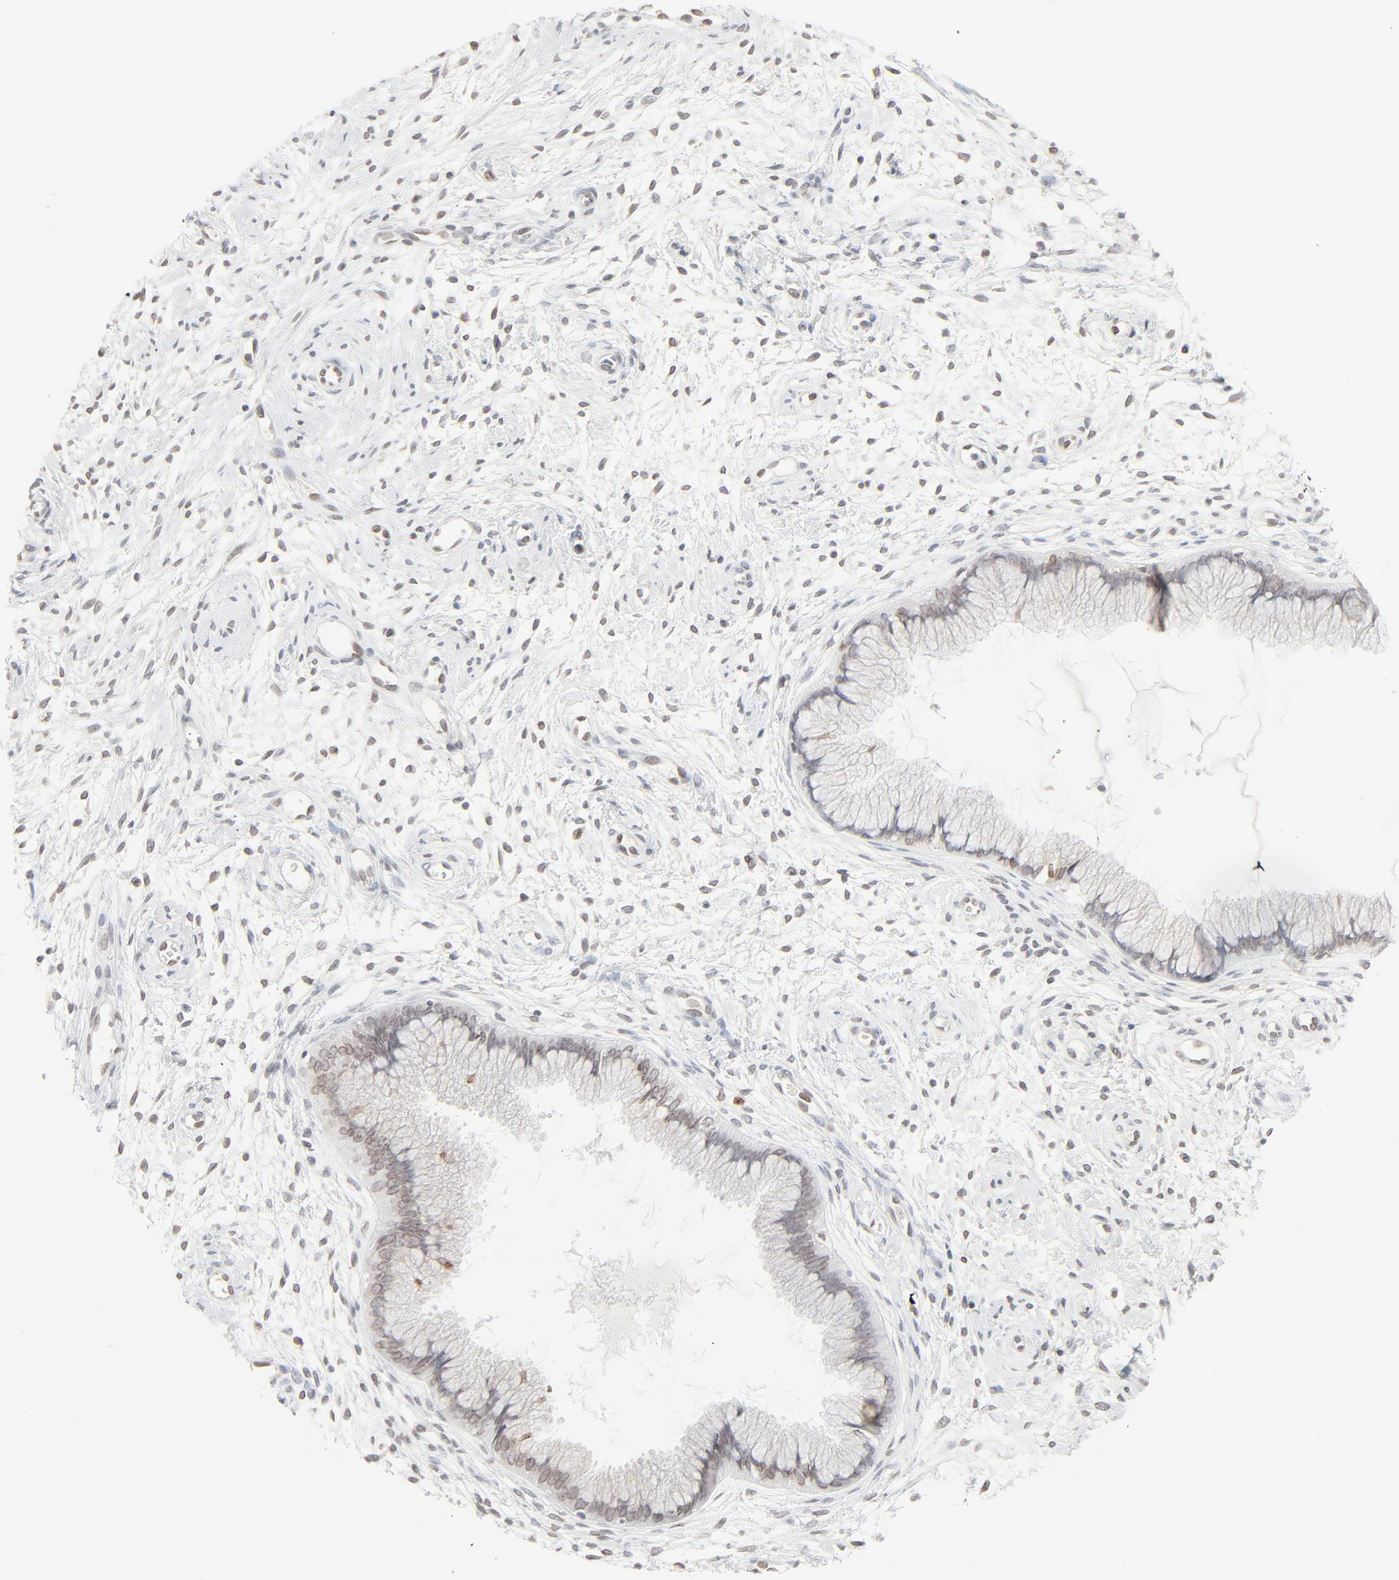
{"staining": {"intensity": "moderate", "quantity": "<25%", "location": "cytoplasmic/membranous,nuclear"}, "tissue": "cervix", "cell_type": "Glandular cells", "image_type": "normal", "snomed": [{"axis": "morphology", "description": "Normal tissue, NOS"}, {"axis": "topography", "description": "Cervix"}], "caption": "Immunohistochemical staining of unremarkable cervix displays <25% levels of moderate cytoplasmic/membranous,nuclear protein staining in approximately <25% of glandular cells. The staining is performed using DAB brown chromogen to label protein expression. The nuclei are counter-stained blue using hematoxylin.", "gene": "MAD1L1", "patient": {"sex": "female", "age": 39}}